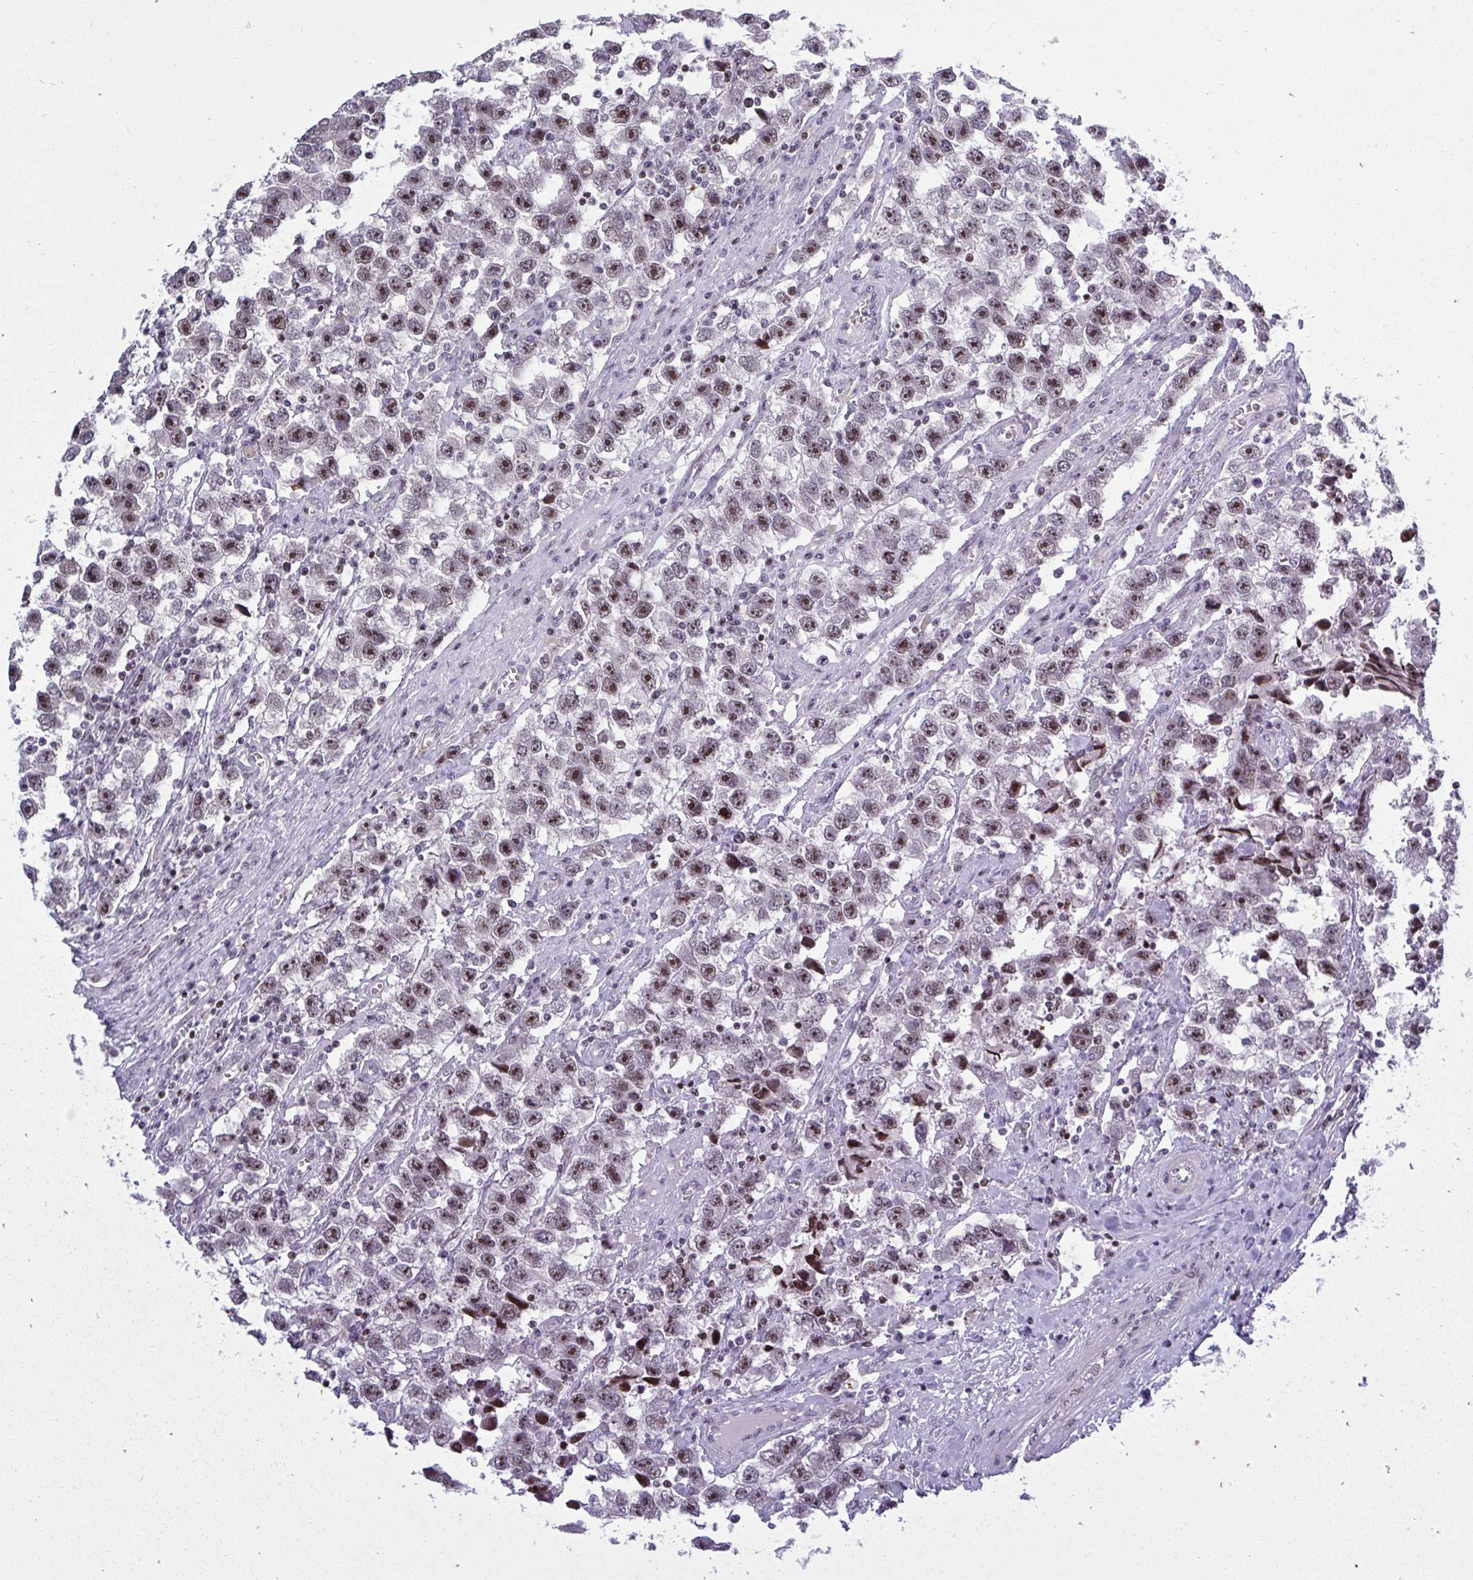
{"staining": {"intensity": "moderate", "quantity": ">75%", "location": "nuclear"}, "tissue": "testis cancer", "cell_type": "Tumor cells", "image_type": "cancer", "snomed": [{"axis": "morphology", "description": "Seminoma, NOS"}, {"axis": "topography", "description": "Testis"}], "caption": "IHC staining of testis cancer (seminoma), which demonstrates medium levels of moderate nuclear staining in approximately >75% of tumor cells indicating moderate nuclear protein positivity. The staining was performed using DAB (brown) for protein detection and nuclei were counterstained in hematoxylin (blue).", "gene": "PLPPR3", "patient": {"sex": "male", "age": 33}}